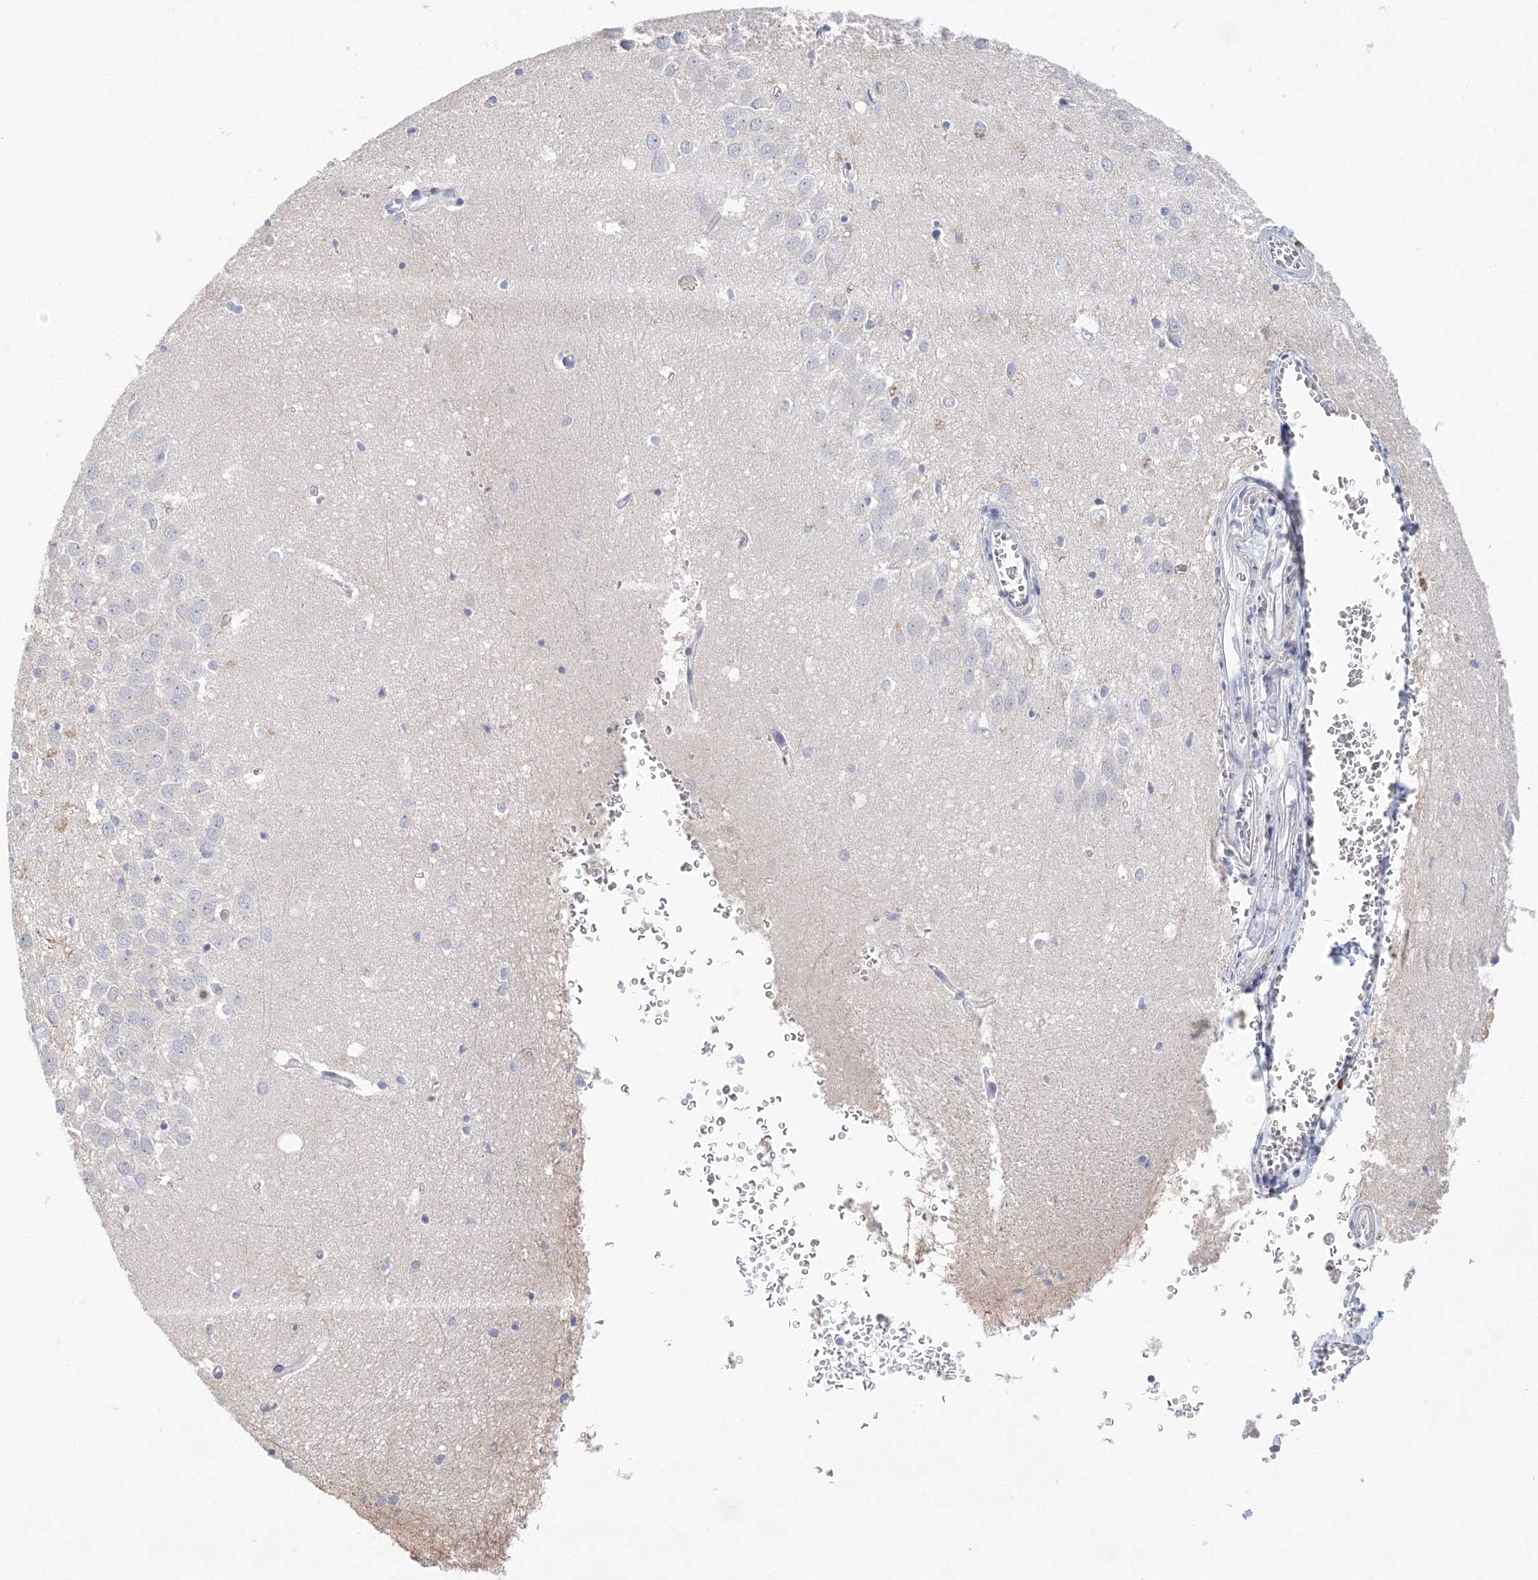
{"staining": {"intensity": "negative", "quantity": "none", "location": "none"}, "tissue": "hippocampus", "cell_type": "Glial cells", "image_type": "normal", "snomed": [{"axis": "morphology", "description": "Normal tissue, NOS"}, {"axis": "topography", "description": "Hippocampus"}], "caption": "A photomicrograph of human hippocampus is negative for staining in glial cells.", "gene": "LRRIQ4", "patient": {"sex": "female", "age": 64}}